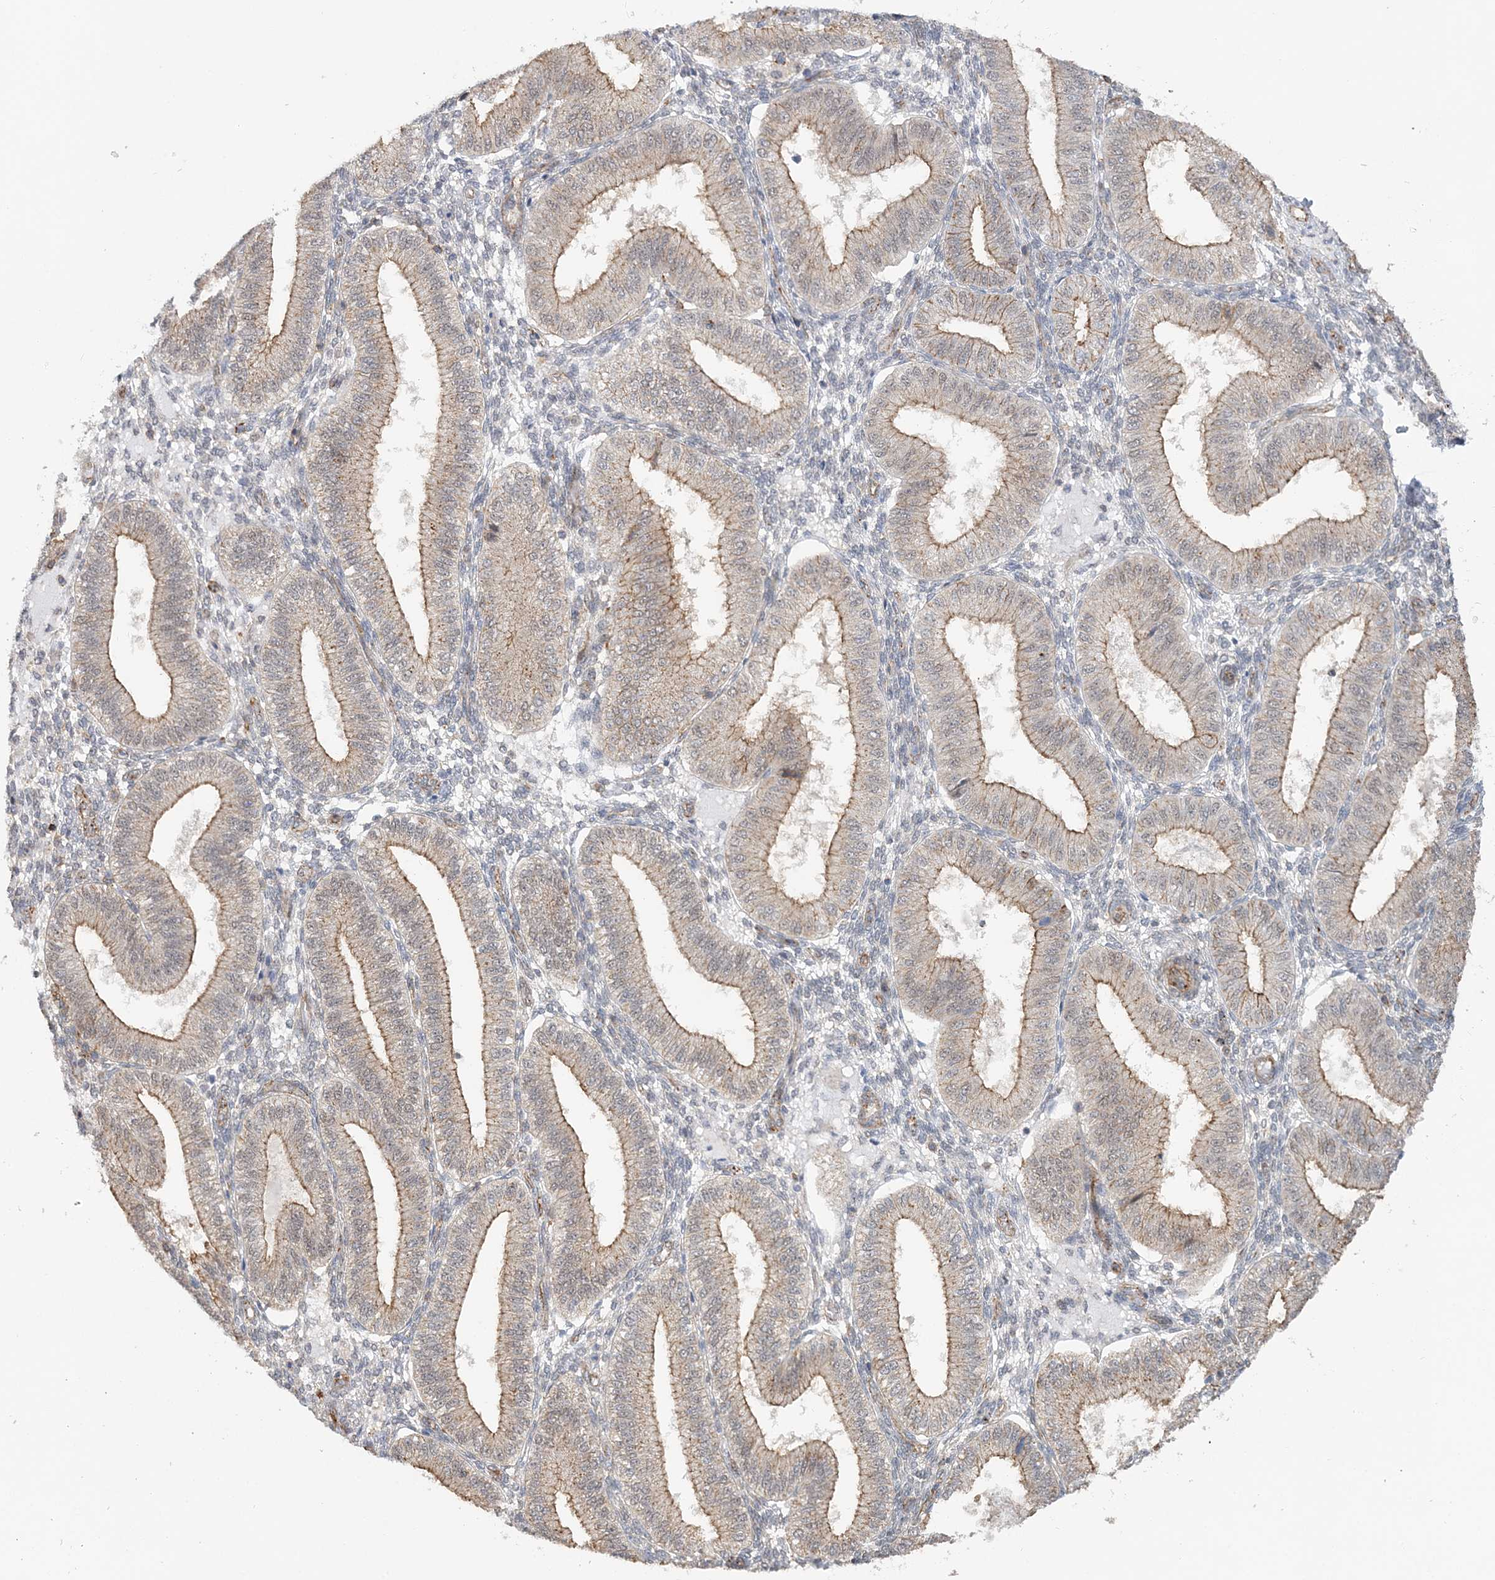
{"staining": {"intensity": "negative", "quantity": "none", "location": "none"}, "tissue": "endometrium", "cell_type": "Cells in endometrial stroma", "image_type": "normal", "snomed": [{"axis": "morphology", "description": "Normal tissue, NOS"}, {"axis": "topography", "description": "Endometrium"}], "caption": "A high-resolution micrograph shows immunohistochemistry staining of normal endometrium, which displays no significant positivity in cells in endometrial stroma.", "gene": "MAT2B", "patient": {"sex": "female", "age": 39}}